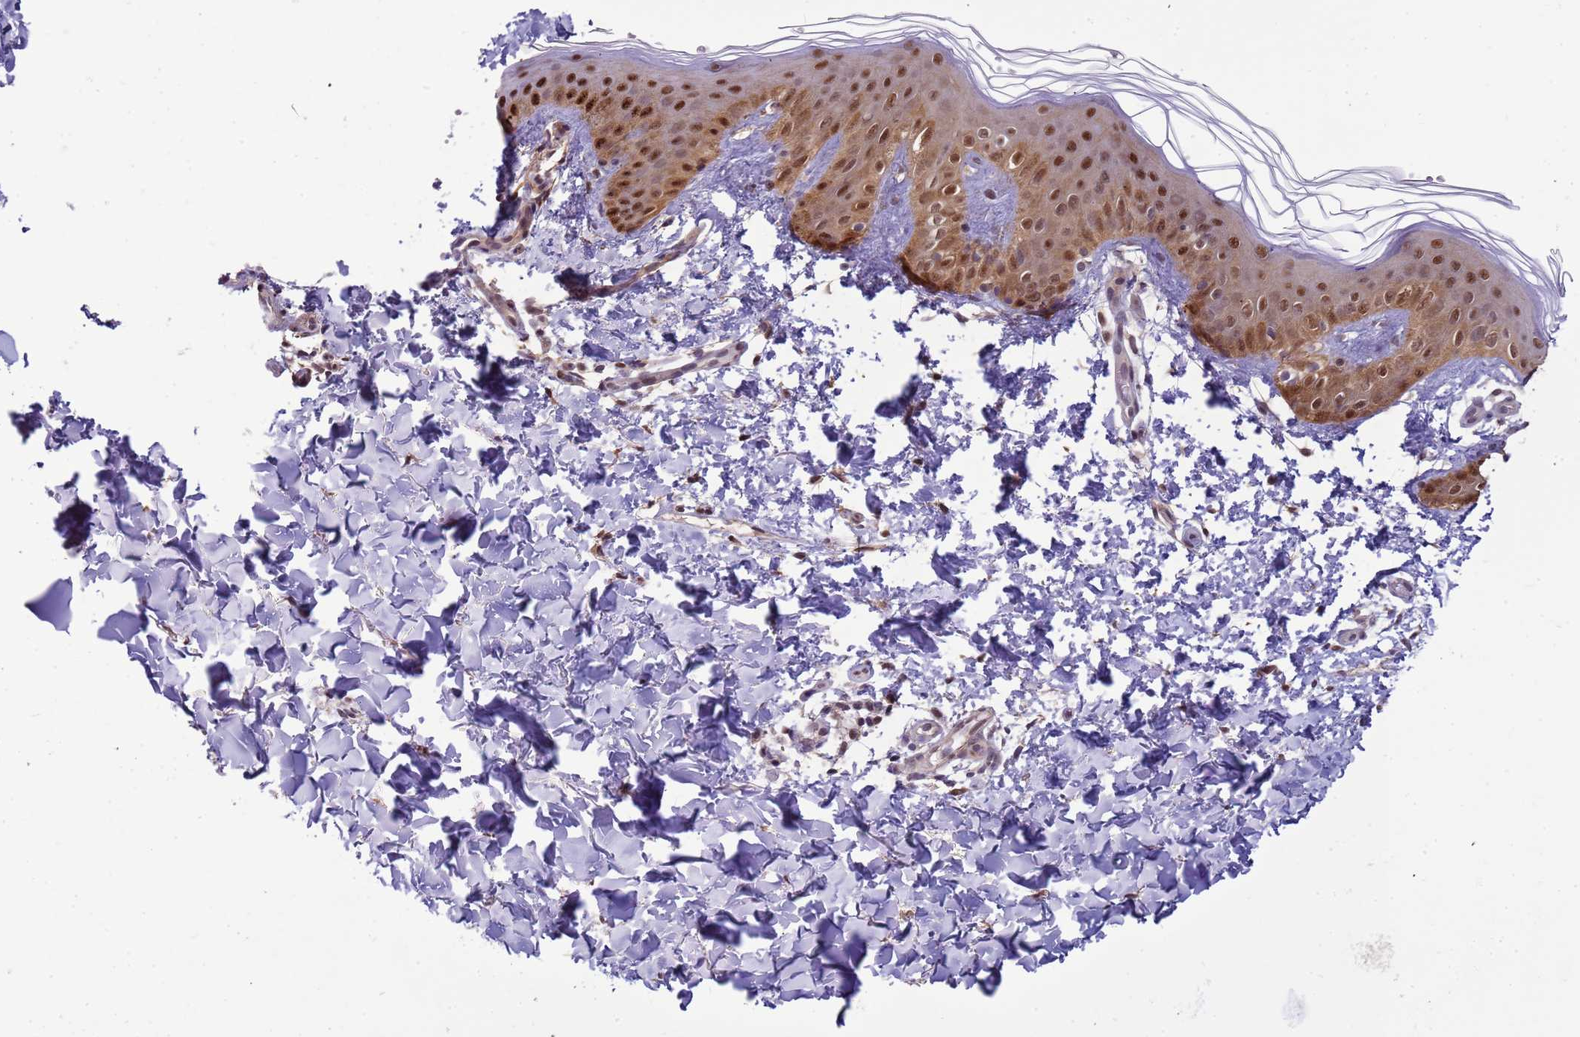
{"staining": {"intensity": "moderate", "quantity": ">75%", "location": "cytoplasmic/membranous,nuclear"}, "tissue": "skin", "cell_type": "Fibroblasts", "image_type": "normal", "snomed": [{"axis": "morphology", "description": "Normal tissue, NOS"}, {"axis": "topography", "description": "Skin"}], "caption": "Protein expression analysis of benign human skin reveals moderate cytoplasmic/membranous,nuclear staining in about >75% of fibroblasts. The staining was performed using DAB, with brown indicating positive protein expression. Nuclei are stained blue with hematoxylin.", "gene": "ZBTB5", "patient": {"sex": "female", "age": 58}}